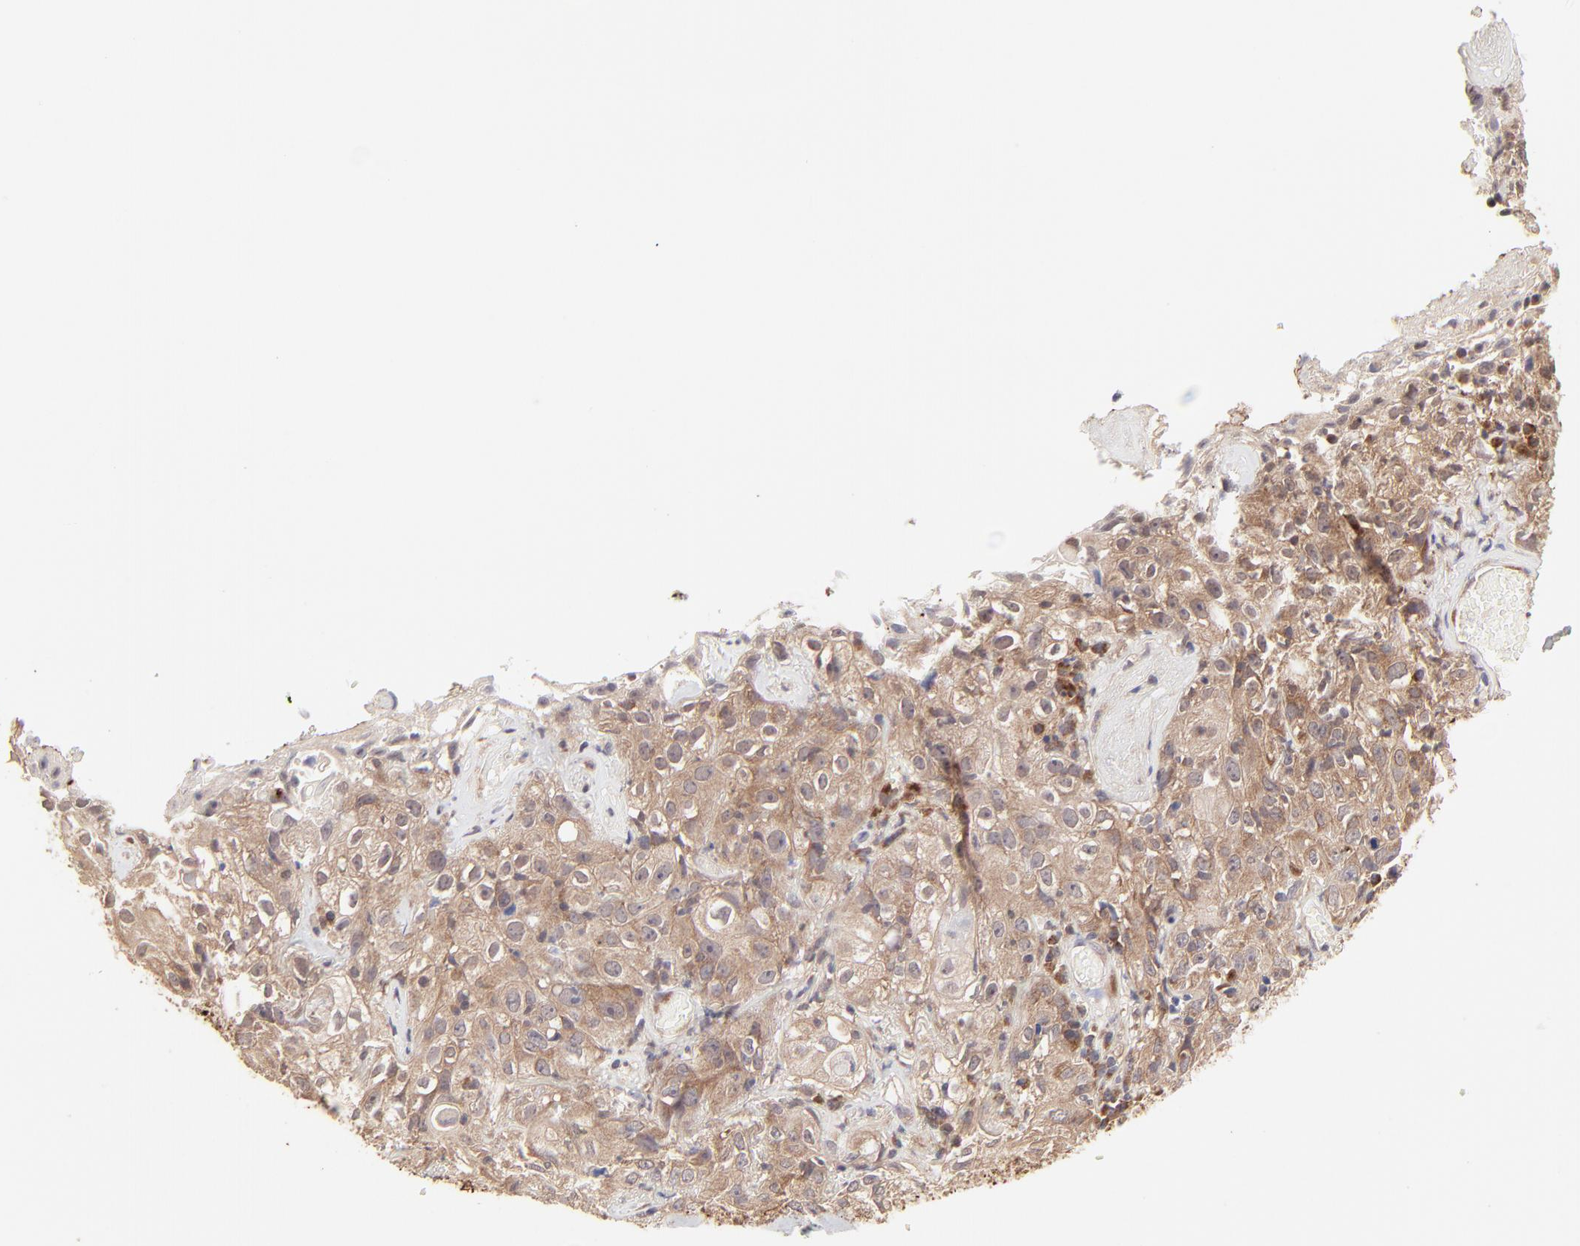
{"staining": {"intensity": "moderate", "quantity": ">75%", "location": "cytoplasmic/membranous"}, "tissue": "skin cancer", "cell_type": "Tumor cells", "image_type": "cancer", "snomed": [{"axis": "morphology", "description": "Squamous cell carcinoma, NOS"}, {"axis": "topography", "description": "Skin"}], "caption": "Immunohistochemical staining of skin cancer (squamous cell carcinoma) demonstrates medium levels of moderate cytoplasmic/membranous staining in approximately >75% of tumor cells.", "gene": "TNRC6B", "patient": {"sex": "male", "age": 65}}